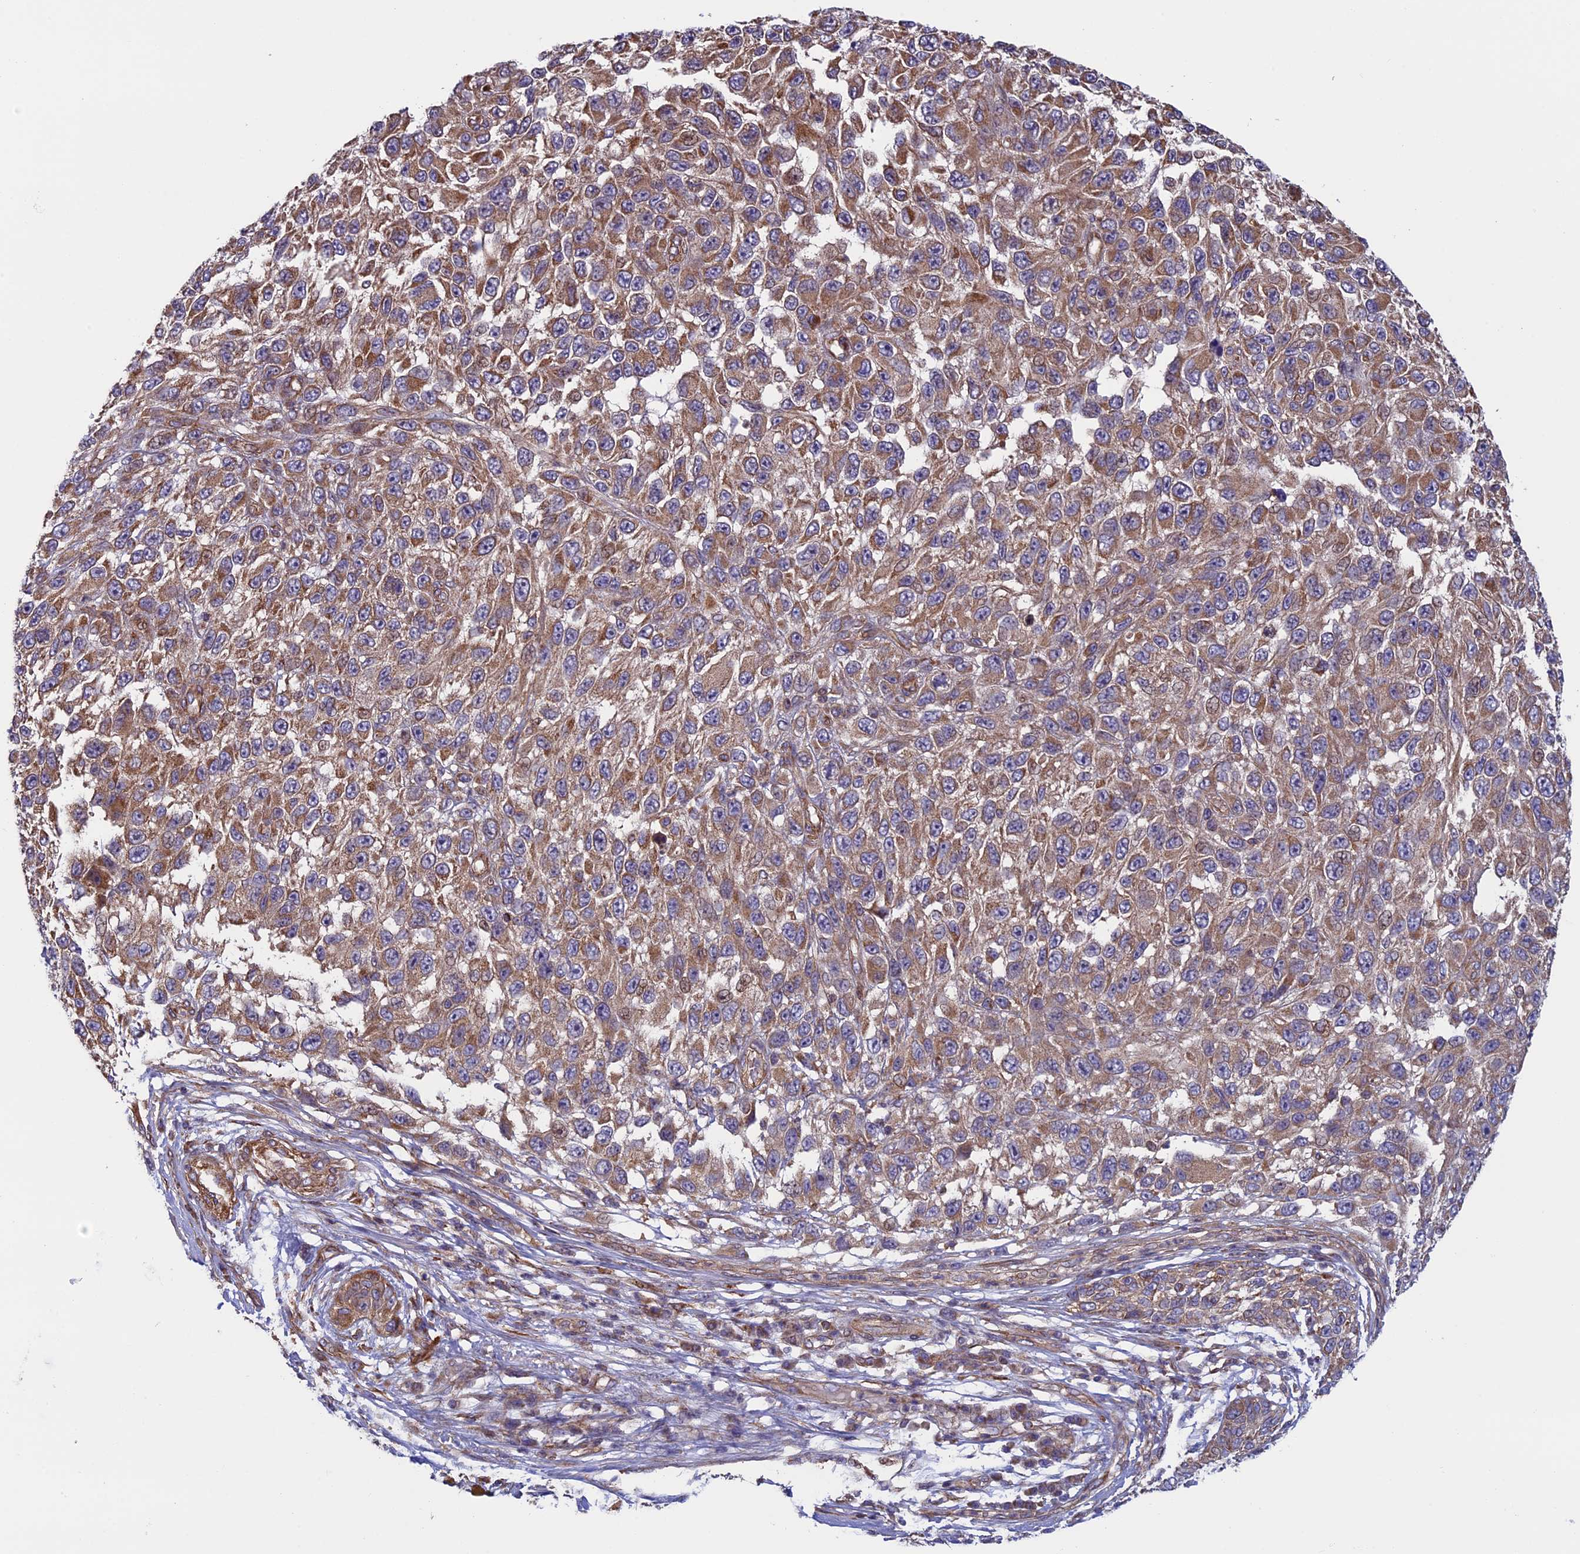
{"staining": {"intensity": "moderate", "quantity": ">75%", "location": "cytoplasmic/membranous"}, "tissue": "melanoma", "cell_type": "Tumor cells", "image_type": "cancer", "snomed": [{"axis": "morphology", "description": "Malignant melanoma, NOS"}, {"axis": "topography", "description": "Skin"}], "caption": "The immunohistochemical stain labels moderate cytoplasmic/membranous staining in tumor cells of malignant melanoma tissue.", "gene": "CCDC8", "patient": {"sex": "female", "age": 96}}